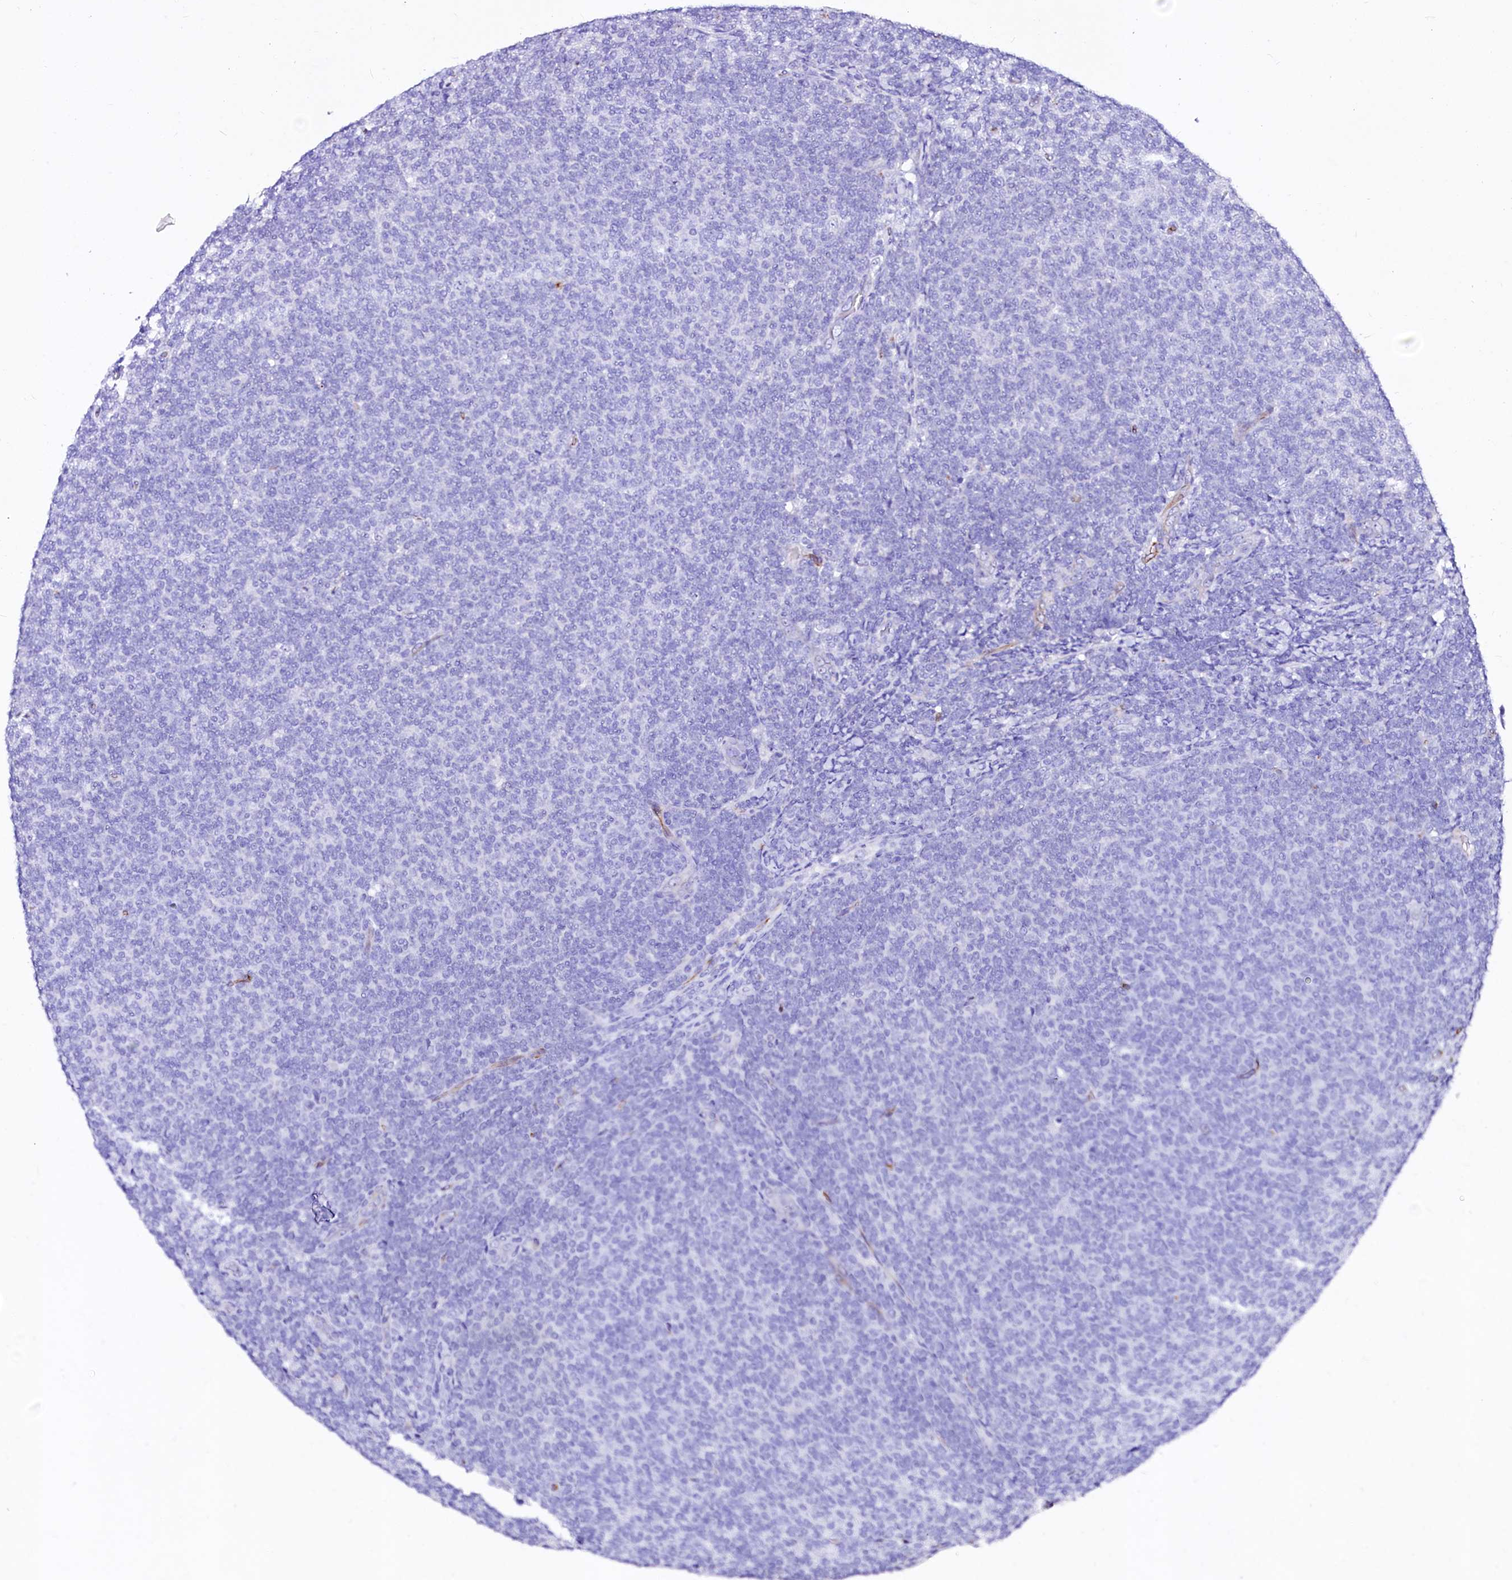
{"staining": {"intensity": "negative", "quantity": "none", "location": "none"}, "tissue": "lymphoma", "cell_type": "Tumor cells", "image_type": "cancer", "snomed": [{"axis": "morphology", "description": "Malignant lymphoma, non-Hodgkin's type, Low grade"}, {"axis": "topography", "description": "Lymph node"}], "caption": "The image exhibits no staining of tumor cells in malignant lymphoma, non-Hodgkin's type (low-grade).", "gene": "SFR1", "patient": {"sex": "male", "age": 66}}